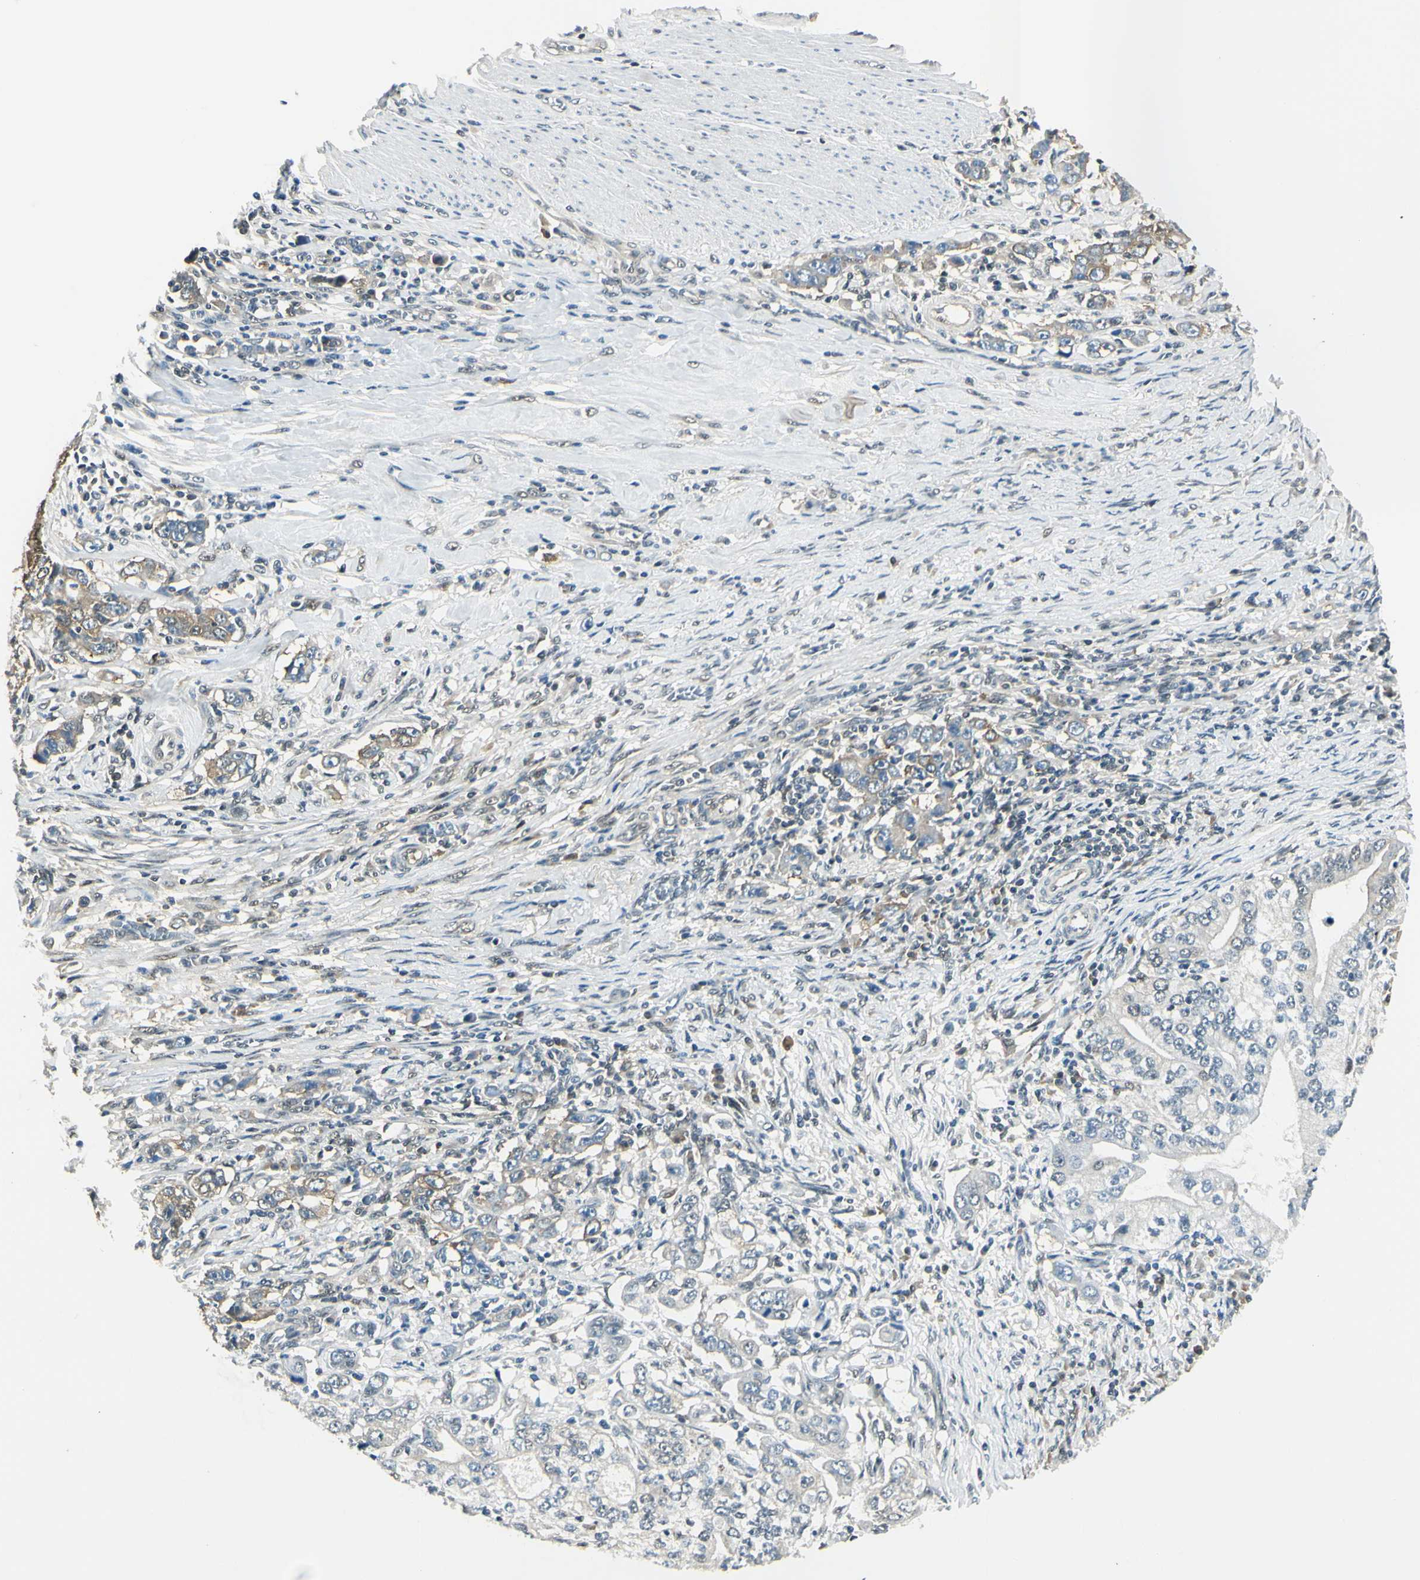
{"staining": {"intensity": "weak", "quantity": "25%-75%", "location": "cytoplasmic/membranous"}, "tissue": "stomach cancer", "cell_type": "Tumor cells", "image_type": "cancer", "snomed": [{"axis": "morphology", "description": "Adenocarcinoma, NOS"}, {"axis": "topography", "description": "Stomach, lower"}], "caption": "High-power microscopy captured an IHC micrograph of stomach adenocarcinoma, revealing weak cytoplasmic/membranous staining in approximately 25%-75% of tumor cells. (DAB IHC with brightfield microscopy, high magnification).", "gene": "PSMD5", "patient": {"sex": "female", "age": 72}}